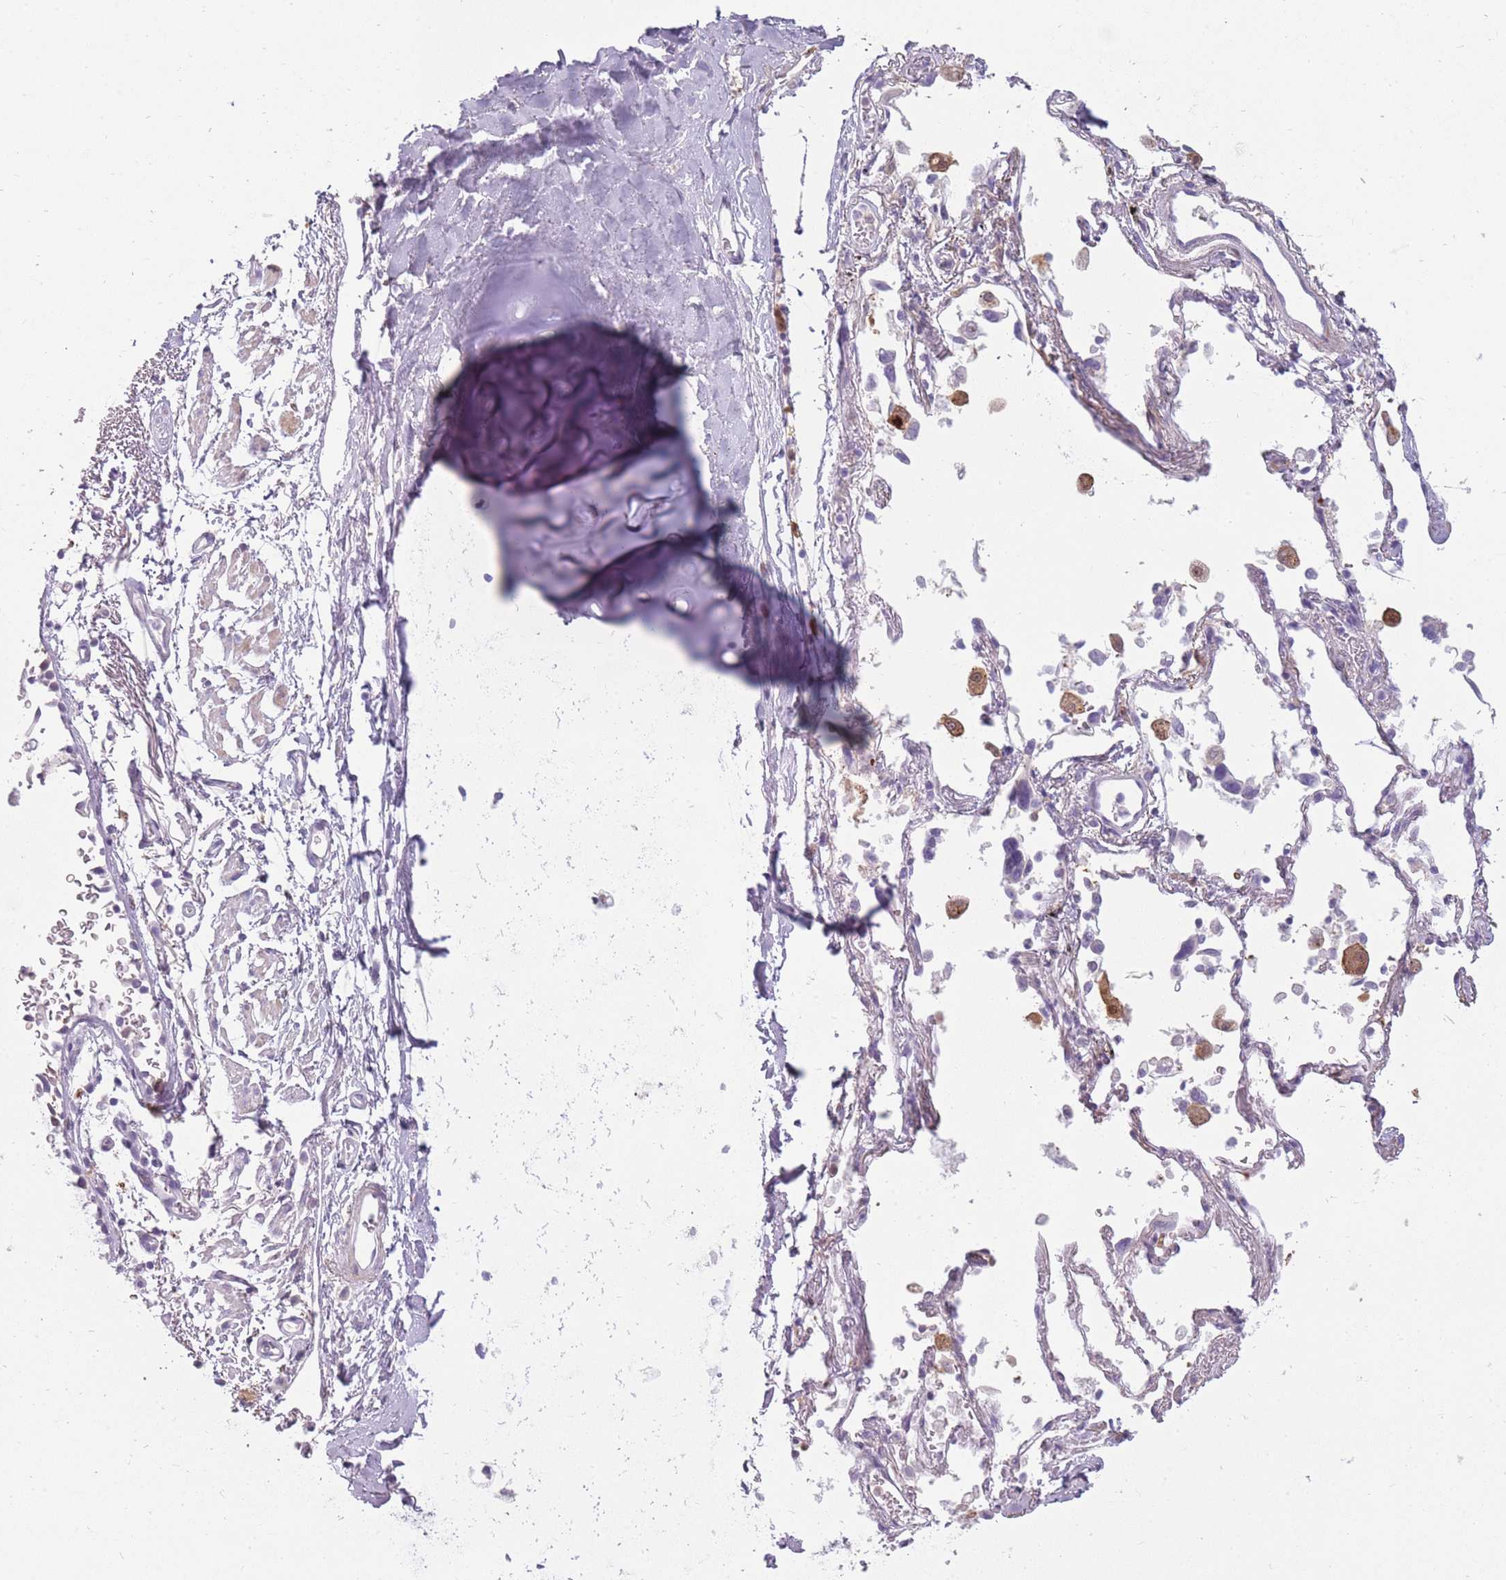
{"staining": {"intensity": "negative", "quantity": "none", "location": "none"}, "tissue": "soft tissue", "cell_type": "Chondrocytes", "image_type": "normal", "snomed": [{"axis": "morphology", "description": "Normal tissue, NOS"}, {"axis": "topography", "description": "Cartilage tissue"}], "caption": "Immunohistochemical staining of benign soft tissue demonstrates no significant positivity in chondrocytes.", "gene": "LGALS9B", "patient": {"sex": "male", "age": 73}}